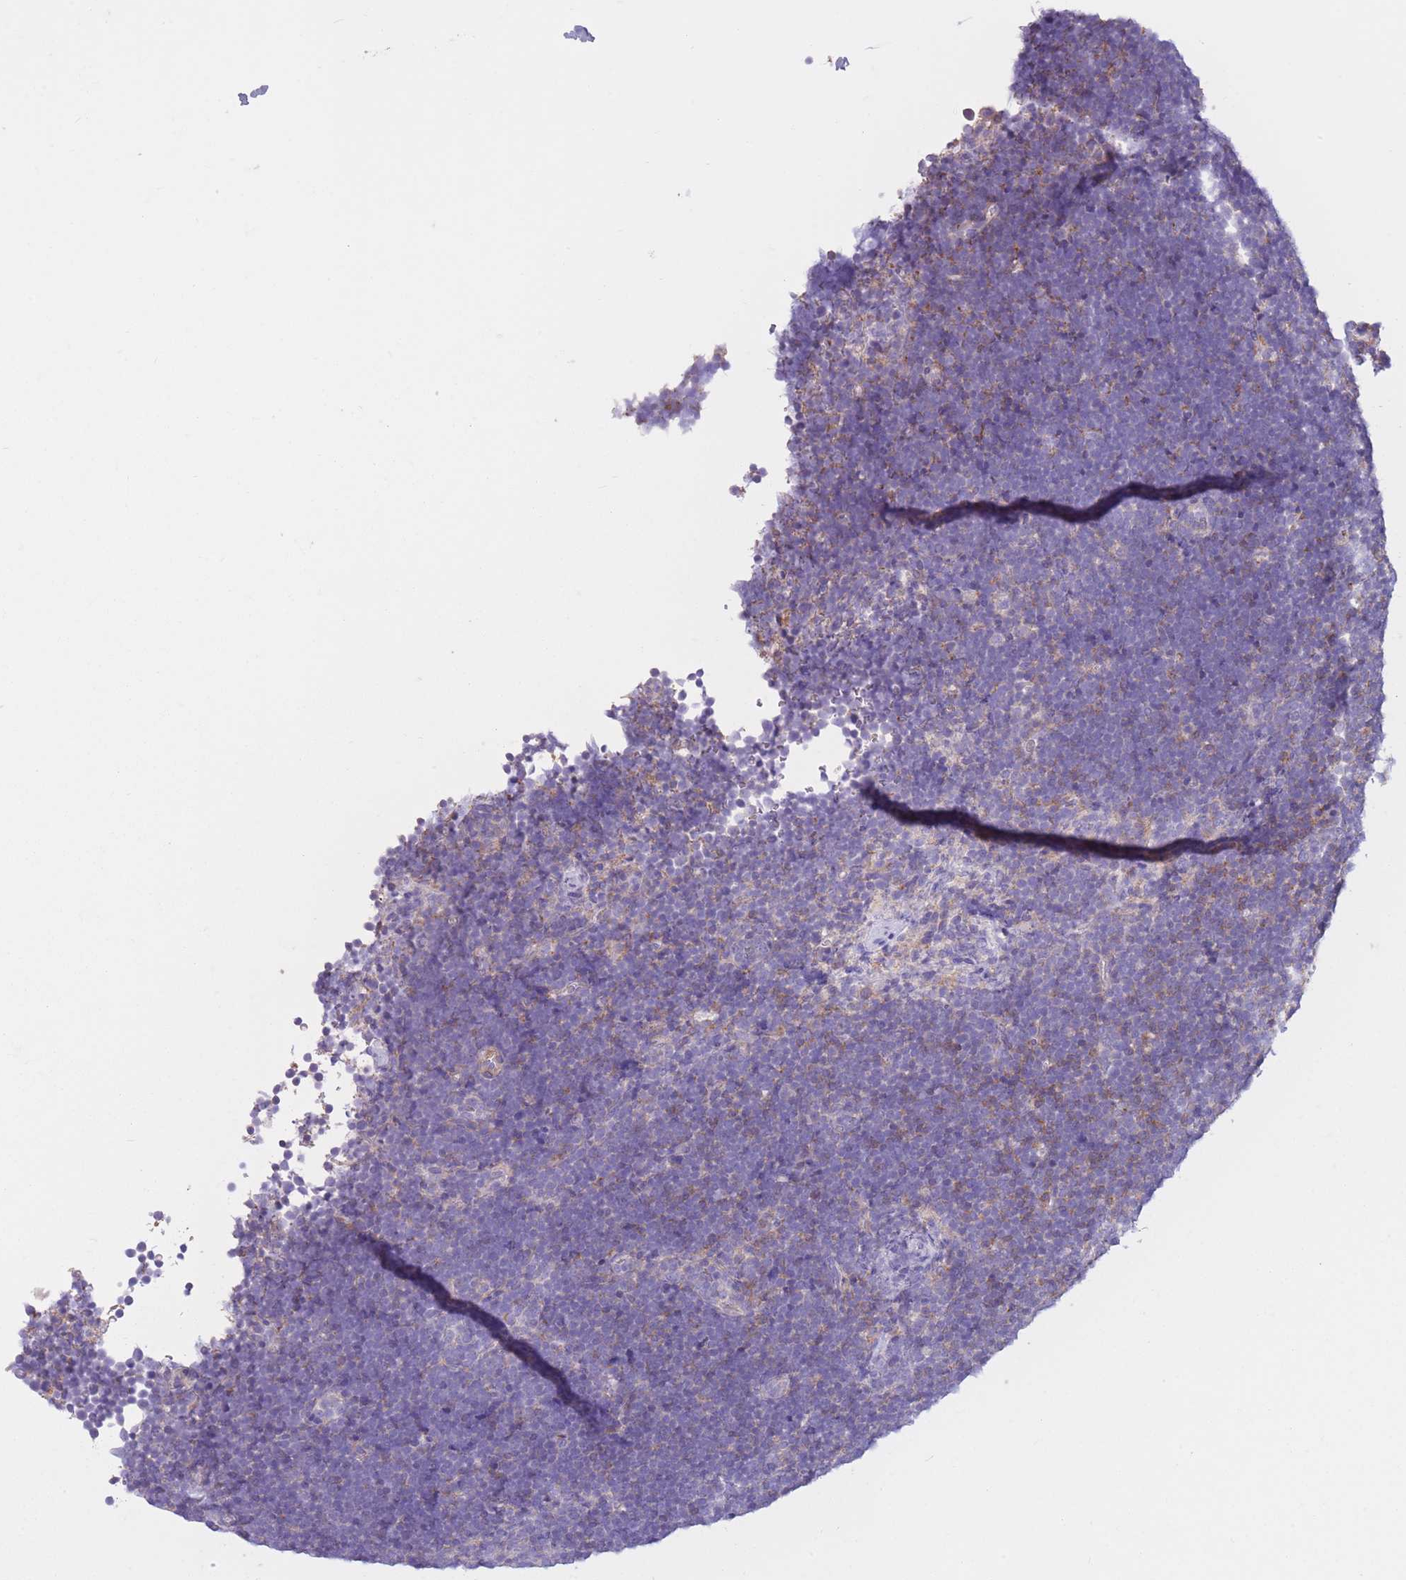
{"staining": {"intensity": "negative", "quantity": "none", "location": "none"}, "tissue": "lymphoma", "cell_type": "Tumor cells", "image_type": "cancer", "snomed": [{"axis": "morphology", "description": "Malignant lymphoma, non-Hodgkin's type, High grade"}, {"axis": "topography", "description": "Lymph node"}], "caption": "Tumor cells show no significant expression in lymphoma. (DAB (3,3'-diaminobenzidine) immunohistochemistry with hematoxylin counter stain).", "gene": "PDHA1", "patient": {"sex": "male", "age": 13}}